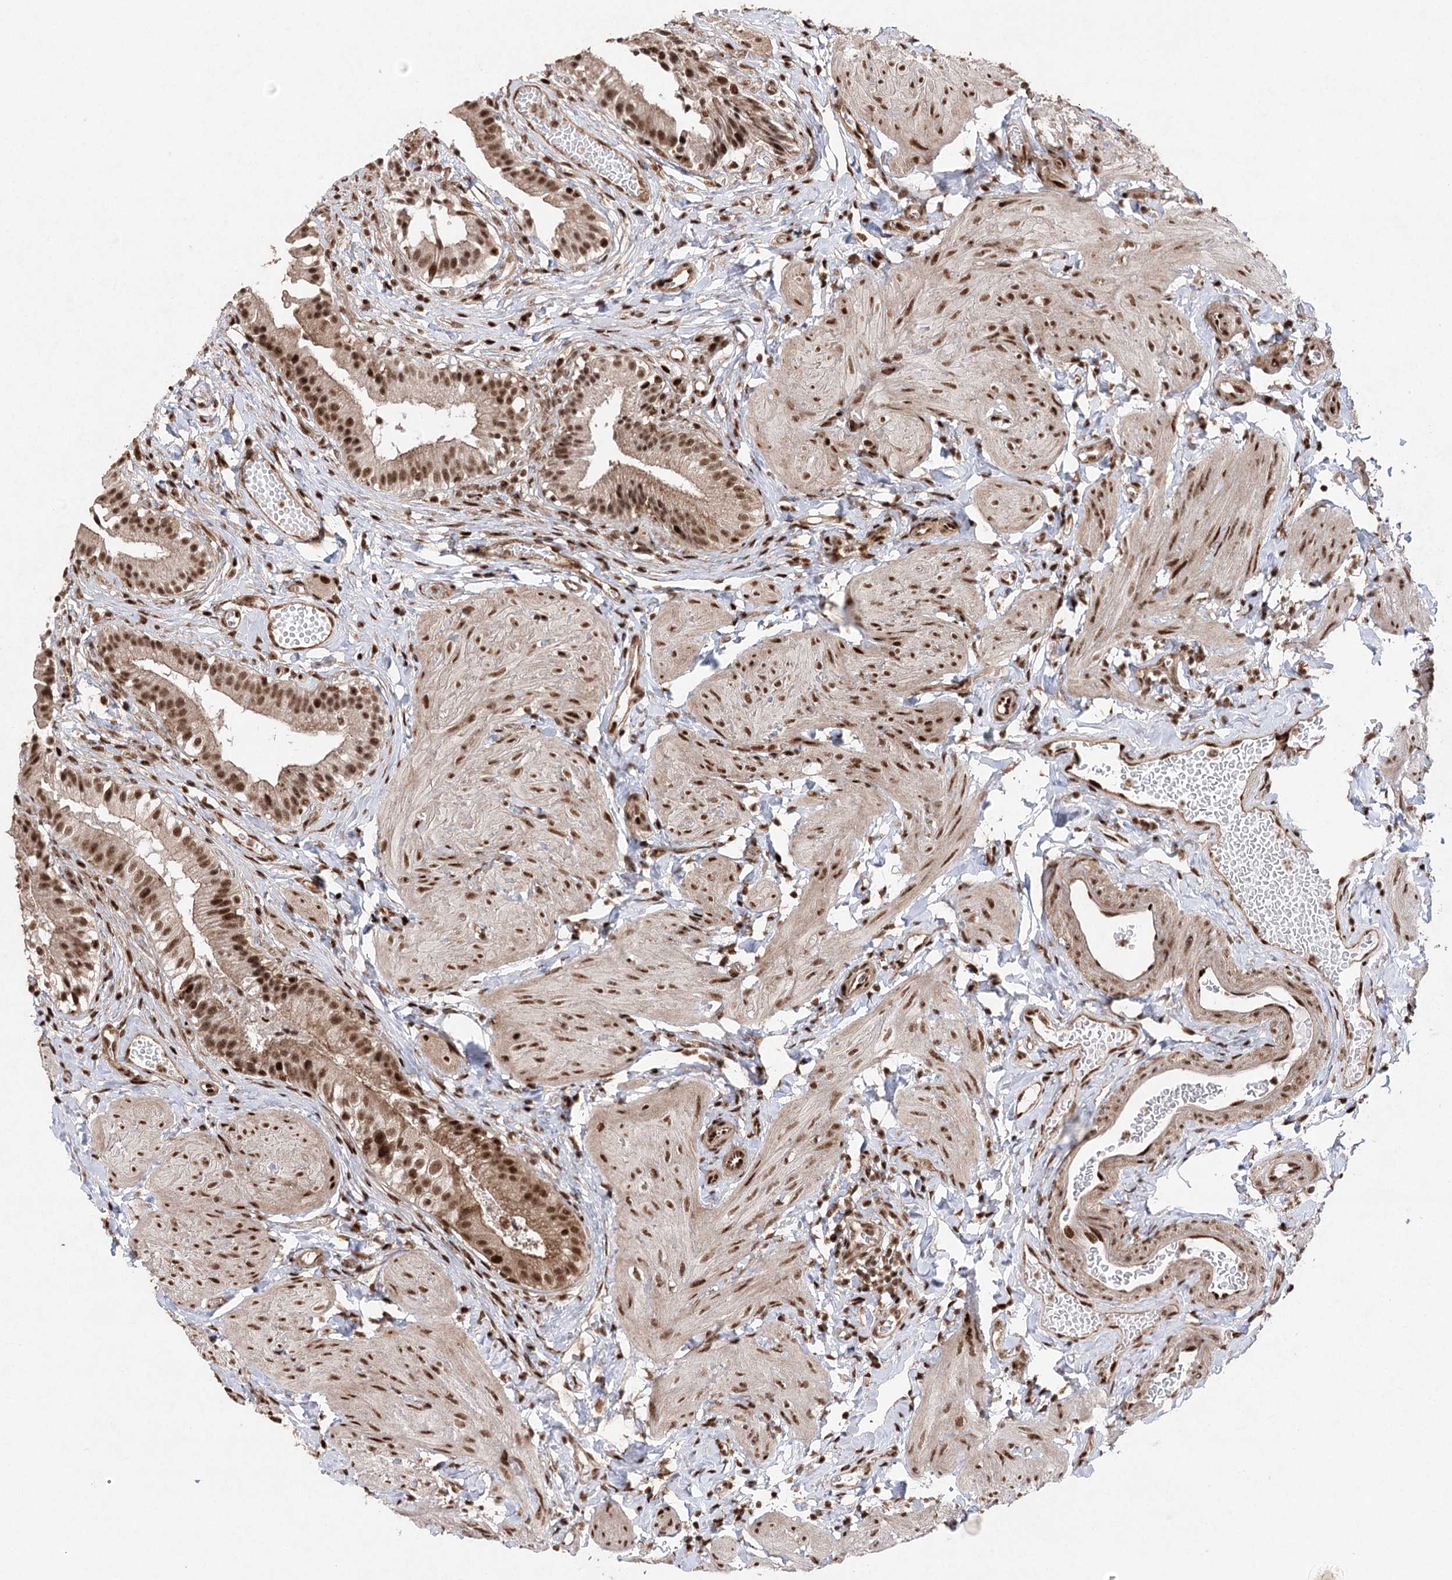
{"staining": {"intensity": "strong", "quantity": ">75%", "location": "cytoplasmic/membranous,nuclear"}, "tissue": "gallbladder", "cell_type": "Glandular cells", "image_type": "normal", "snomed": [{"axis": "morphology", "description": "Normal tissue, NOS"}, {"axis": "topography", "description": "Gallbladder"}], "caption": "This is an image of immunohistochemistry staining of benign gallbladder, which shows strong positivity in the cytoplasmic/membranous,nuclear of glandular cells.", "gene": "PDCD4", "patient": {"sex": "female", "age": 47}}